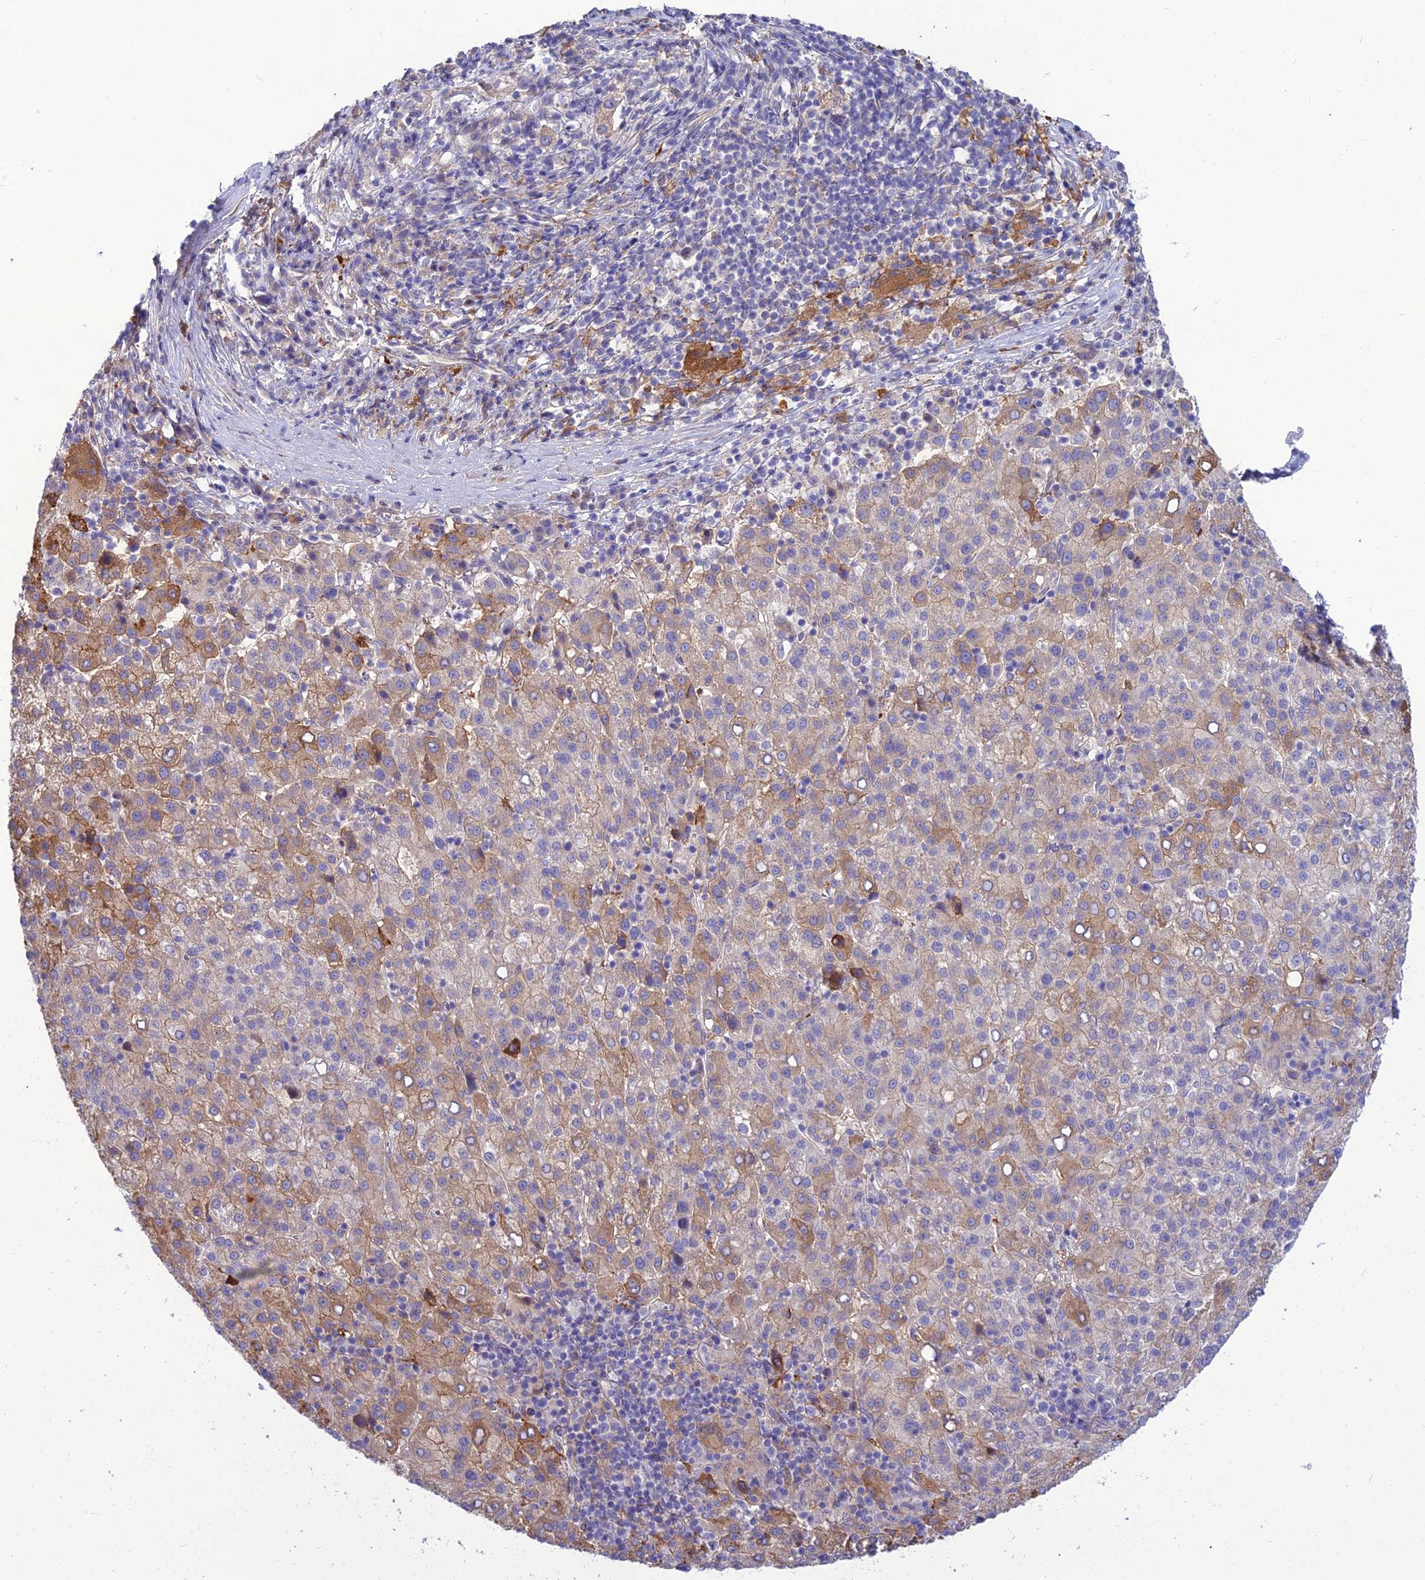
{"staining": {"intensity": "moderate", "quantity": "<25%", "location": "cytoplasmic/membranous"}, "tissue": "liver cancer", "cell_type": "Tumor cells", "image_type": "cancer", "snomed": [{"axis": "morphology", "description": "Carcinoma, Hepatocellular, NOS"}, {"axis": "topography", "description": "Liver"}], "caption": "An immunohistochemistry (IHC) photomicrograph of neoplastic tissue is shown. Protein staining in brown shows moderate cytoplasmic/membranous positivity in liver hepatocellular carcinoma within tumor cells.", "gene": "MB21D2", "patient": {"sex": "female", "age": 58}}